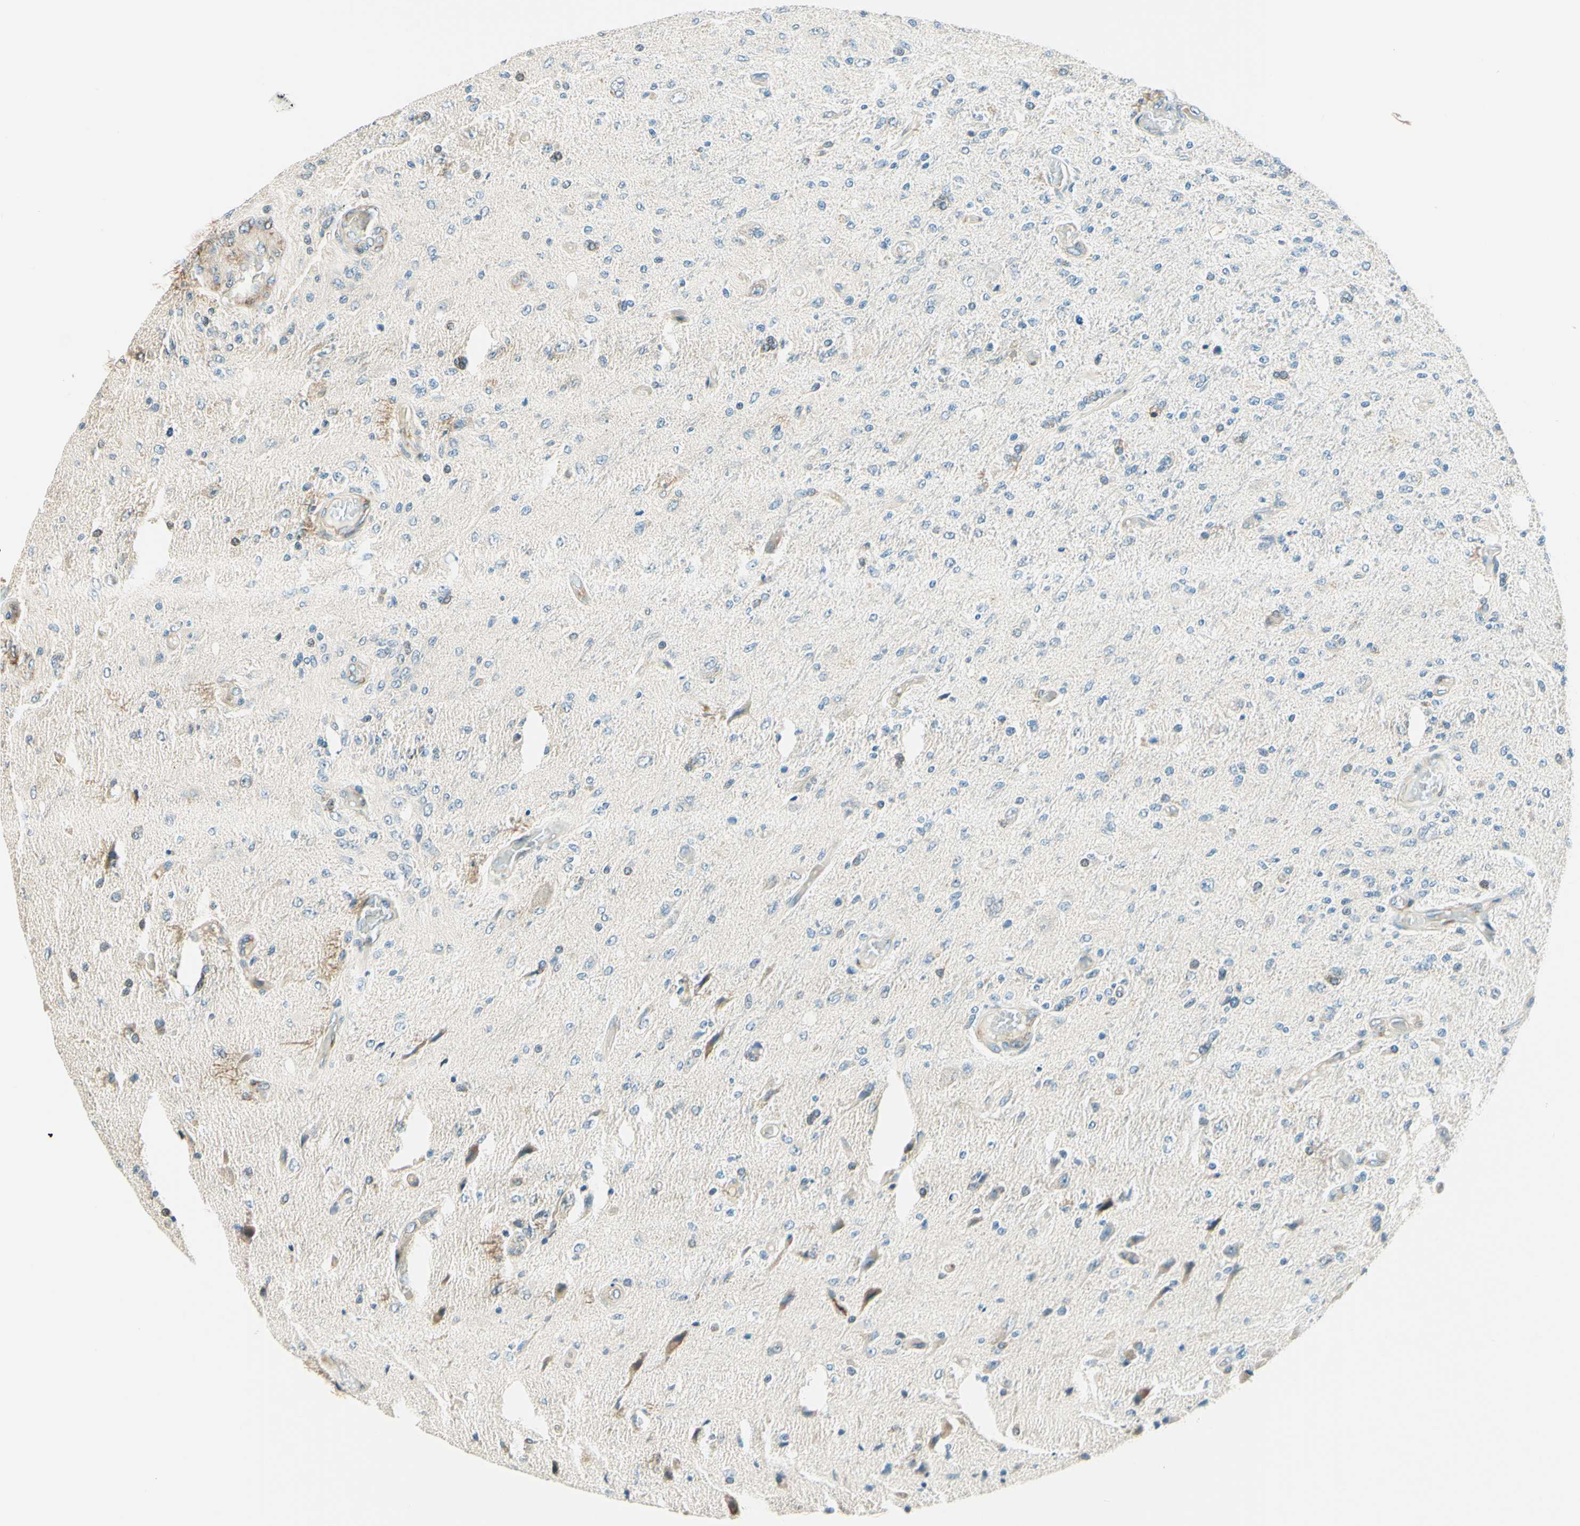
{"staining": {"intensity": "weak", "quantity": "<25%", "location": "cytoplasmic/membranous"}, "tissue": "glioma", "cell_type": "Tumor cells", "image_type": "cancer", "snomed": [{"axis": "morphology", "description": "Normal tissue, NOS"}, {"axis": "morphology", "description": "Glioma, malignant, High grade"}, {"axis": "topography", "description": "Cerebral cortex"}], "caption": "This is an immunohistochemistry (IHC) histopathology image of malignant glioma (high-grade). There is no staining in tumor cells.", "gene": "TAOK2", "patient": {"sex": "male", "age": 77}}